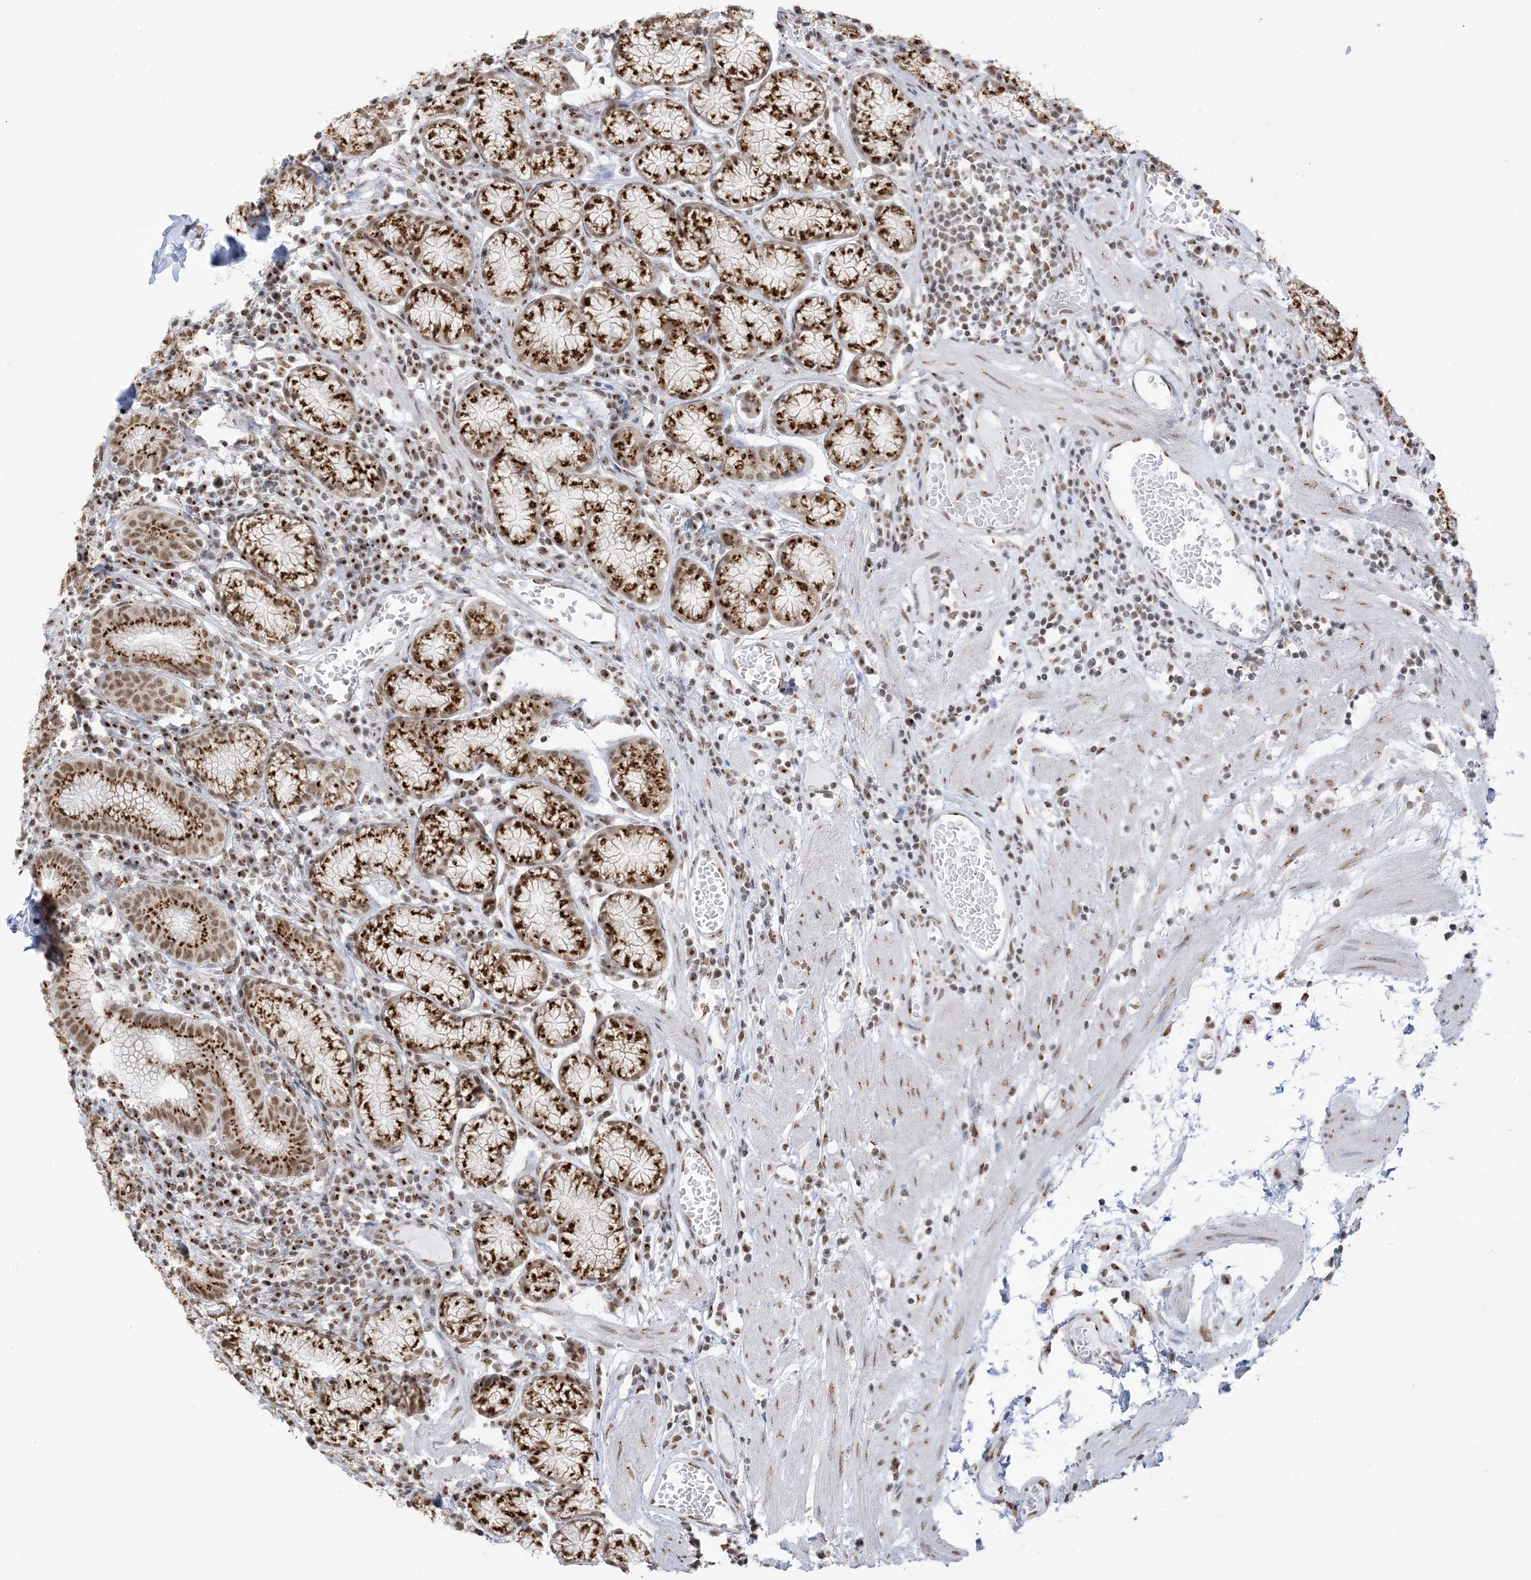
{"staining": {"intensity": "strong", "quantity": ">75%", "location": "cytoplasmic/membranous,nuclear"}, "tissue": "stomach", "cell_type": "Glandular cells", "image_type": "normal", "snomed": [{"axis": "morphology", "description": "Normal tissue, NOS"}, {"axis": "topography", "description": "Stomach"}], "caption": "Protein expression by immunohistochemistry (IHC) demonstrates strong cytoplasmic/membranous,nuclear positivity in approximately >75% of glandular cells in unremarkable stomach. (Brightfield microscopy of DAB IHC at high magnification).", "gene": "GPR107", "patient": {"sex": "male", "age": 55}}